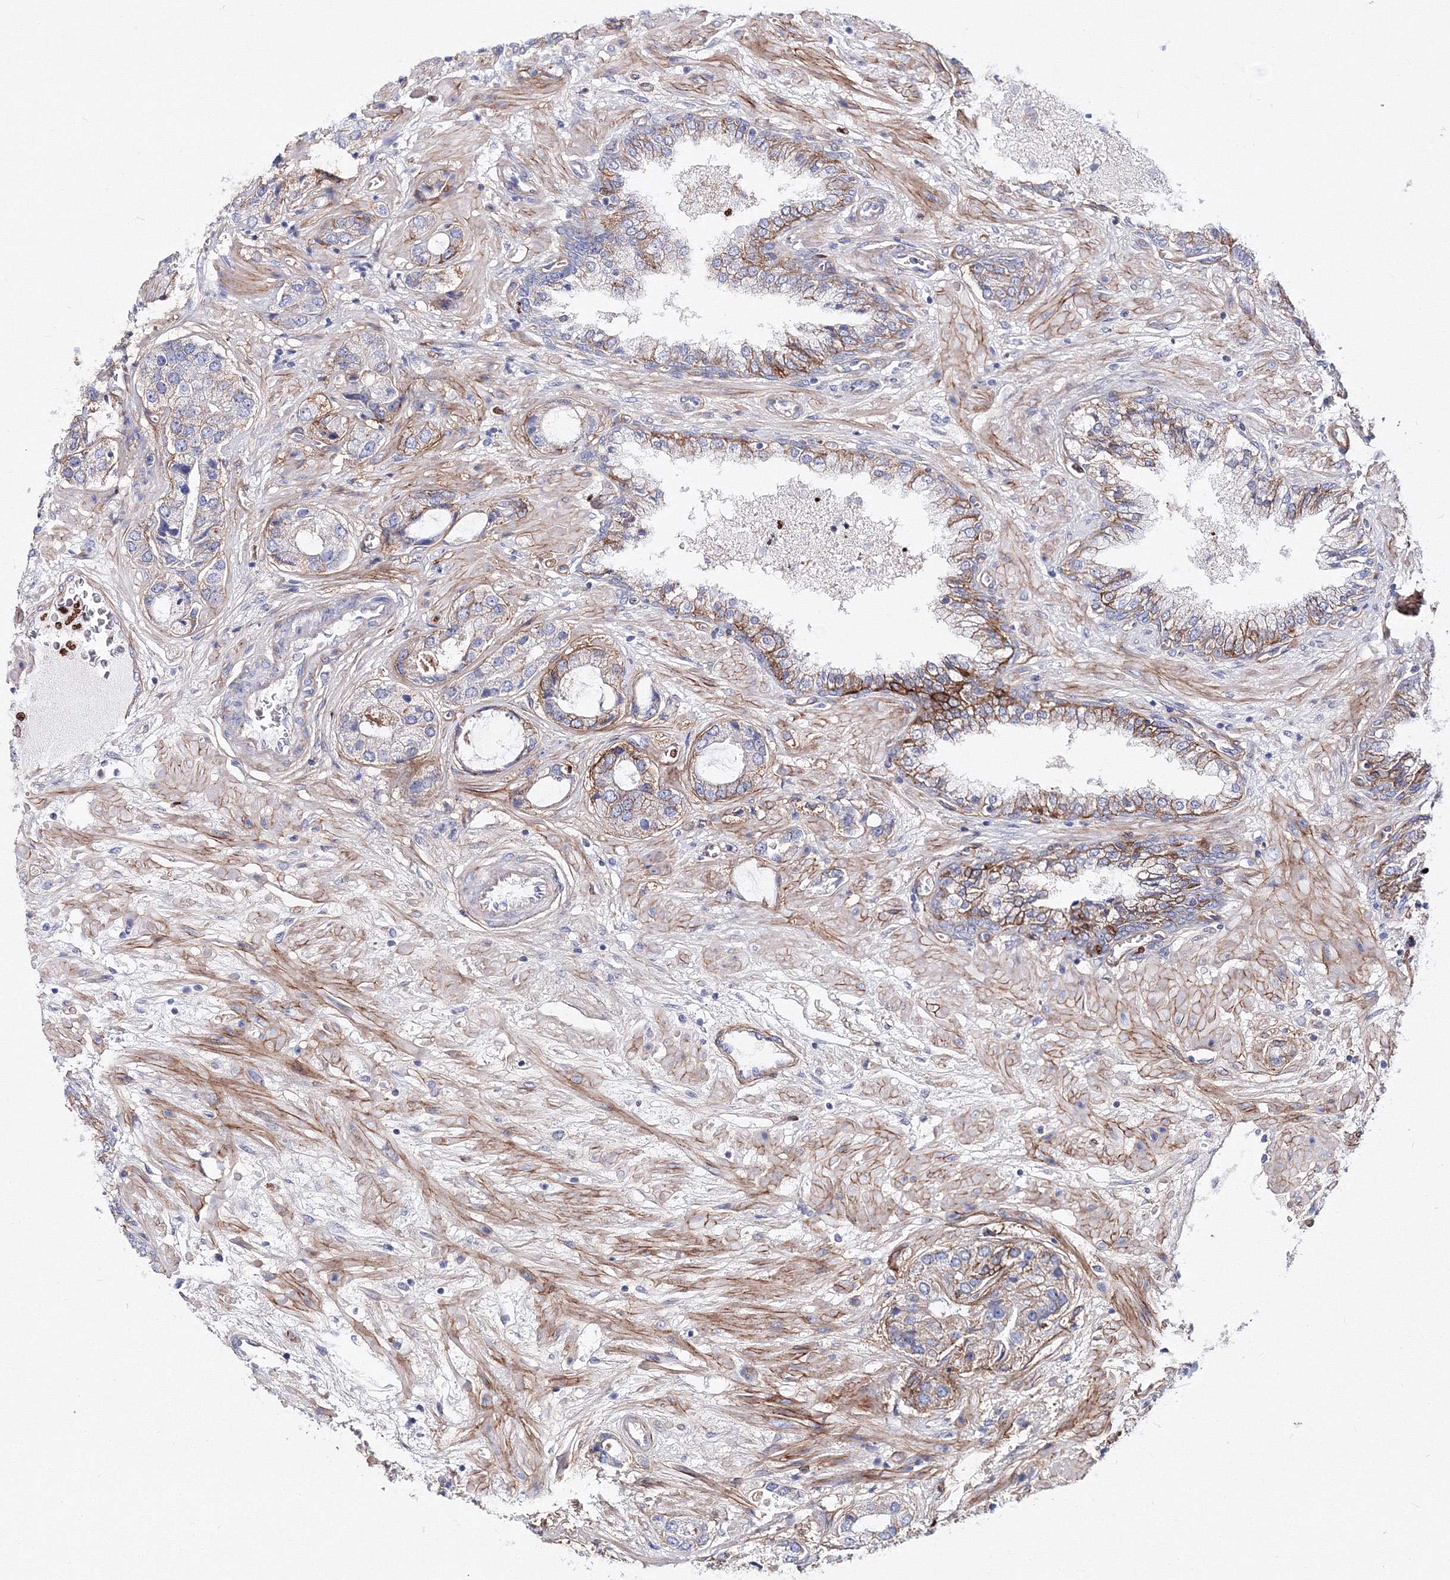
{"staining": {"intensity": "moderate", "quantity": "<25%", "location": "cytoplasmic/membranous"}, "tissue": "prostate cancer", "cell_type": "Tumor cells", "image_type": "cancer", "snomed": [{"axis": "morphology", "description": "Normal tissue, NOS"}, {"axis": "morphology", "description": "Adenocarcinoma, High grade"}, {"axis": "topography", "description": "Prostate"}, {"axis": "topography", "description": "Peripheral nerve tissue"}], "caption": "Moderate cytoplasmic/membranous expression is identified in approximately <25% of tumor cells in prostate cancer (high-grade adenocarcinoma).", "gene": "C11orf52", "patient": {"sex": "male", "age": 59}}